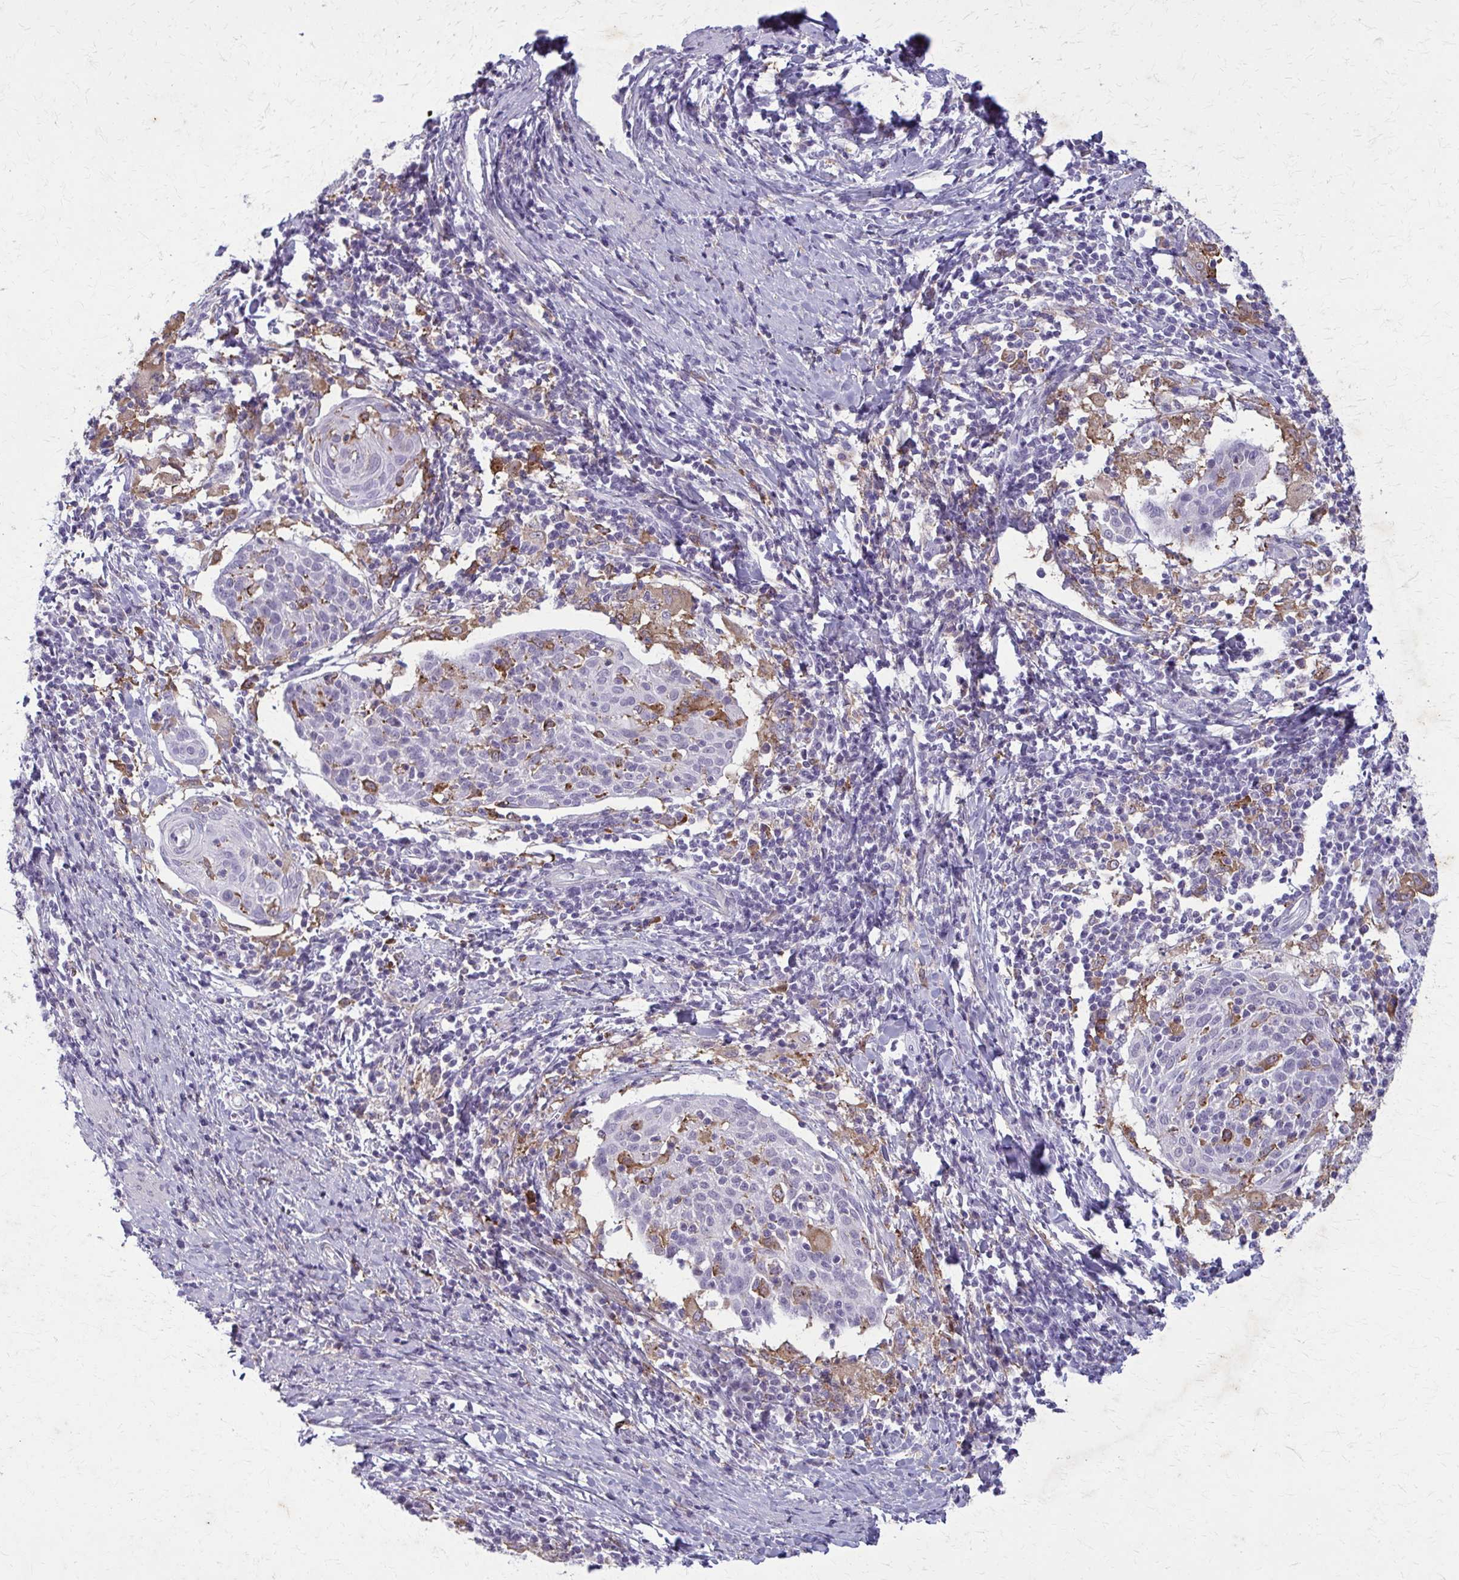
{"staining": {"intensity": "negative", "quantity": "none", "location": "none"}, "tissue": "cervical cancer", "cell_type": "Tumor cells", "image_type": "cancer", "snomed": [{"axis": "morphology", "description": "Squamous cell carcinoma, NOS"}, {"axis": "topography", "description": "Cervix"}], "caption": "Image shows no protein staining in tumor cells of cervical squamous cell carcinoma tissue.", "gene": "CARD9", "patient": {"sex": "female", "age": 52}}